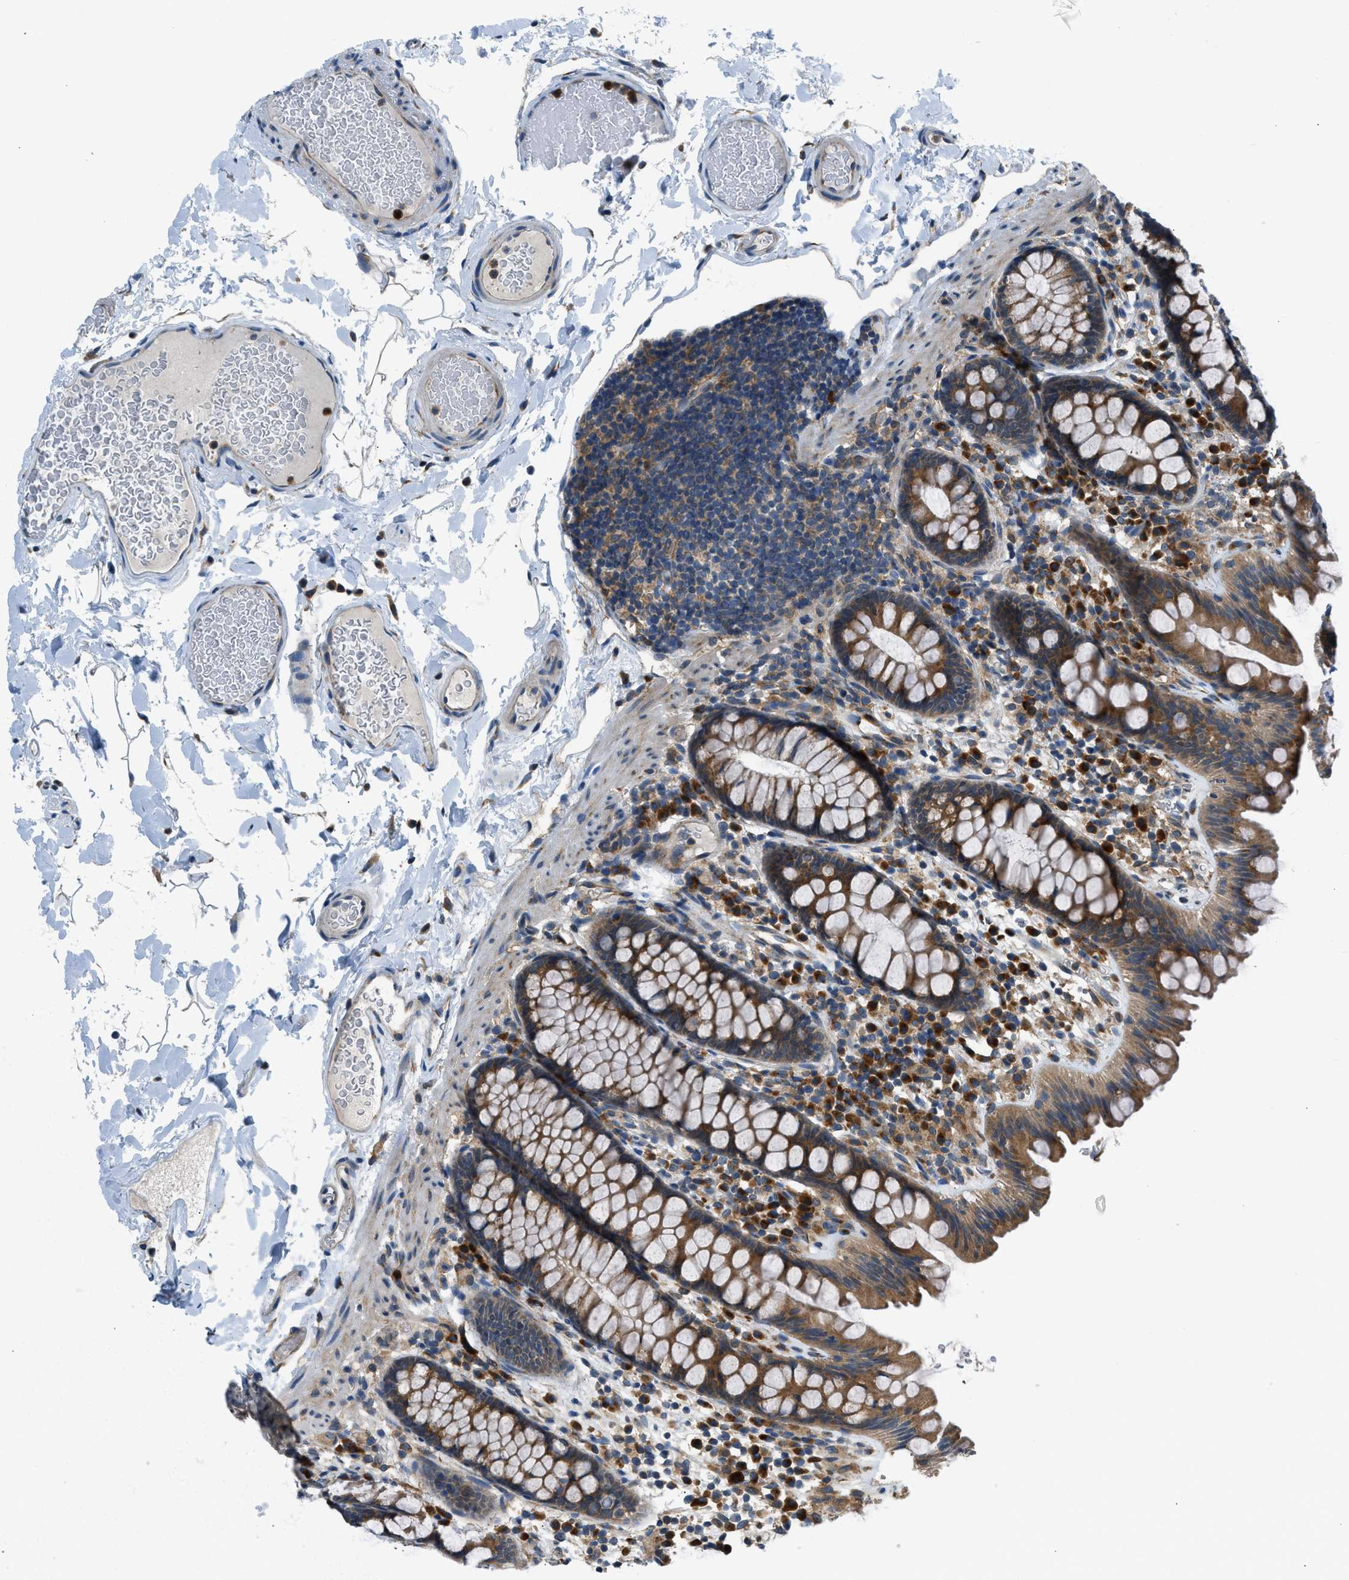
{"staining": {"intensity": "moderate", "quantity": ">75%", "location": "cytoplasmic/membranous"}, "tissue": "colon", "cell_type": "Endothelial cells", "image_type": "normal", "snomed": [{"axis": "morphology", "description": "Normal tissue, NOS"}, {"axis": "topography", "description": "Colon"}], "caption": "Protein expression analysis of benign human colon reveals moderate cytoplasmic/membranous positivity in about >75% of endothelial cells. The protein is stained brown, and the nuclei are stained in blue (DAB (3,3'-diaminobenzidine) IHC with brightfield microscopy, high magnification).", "gene": "EDARADD", "patient": {"sex": "female", "age": 80}}